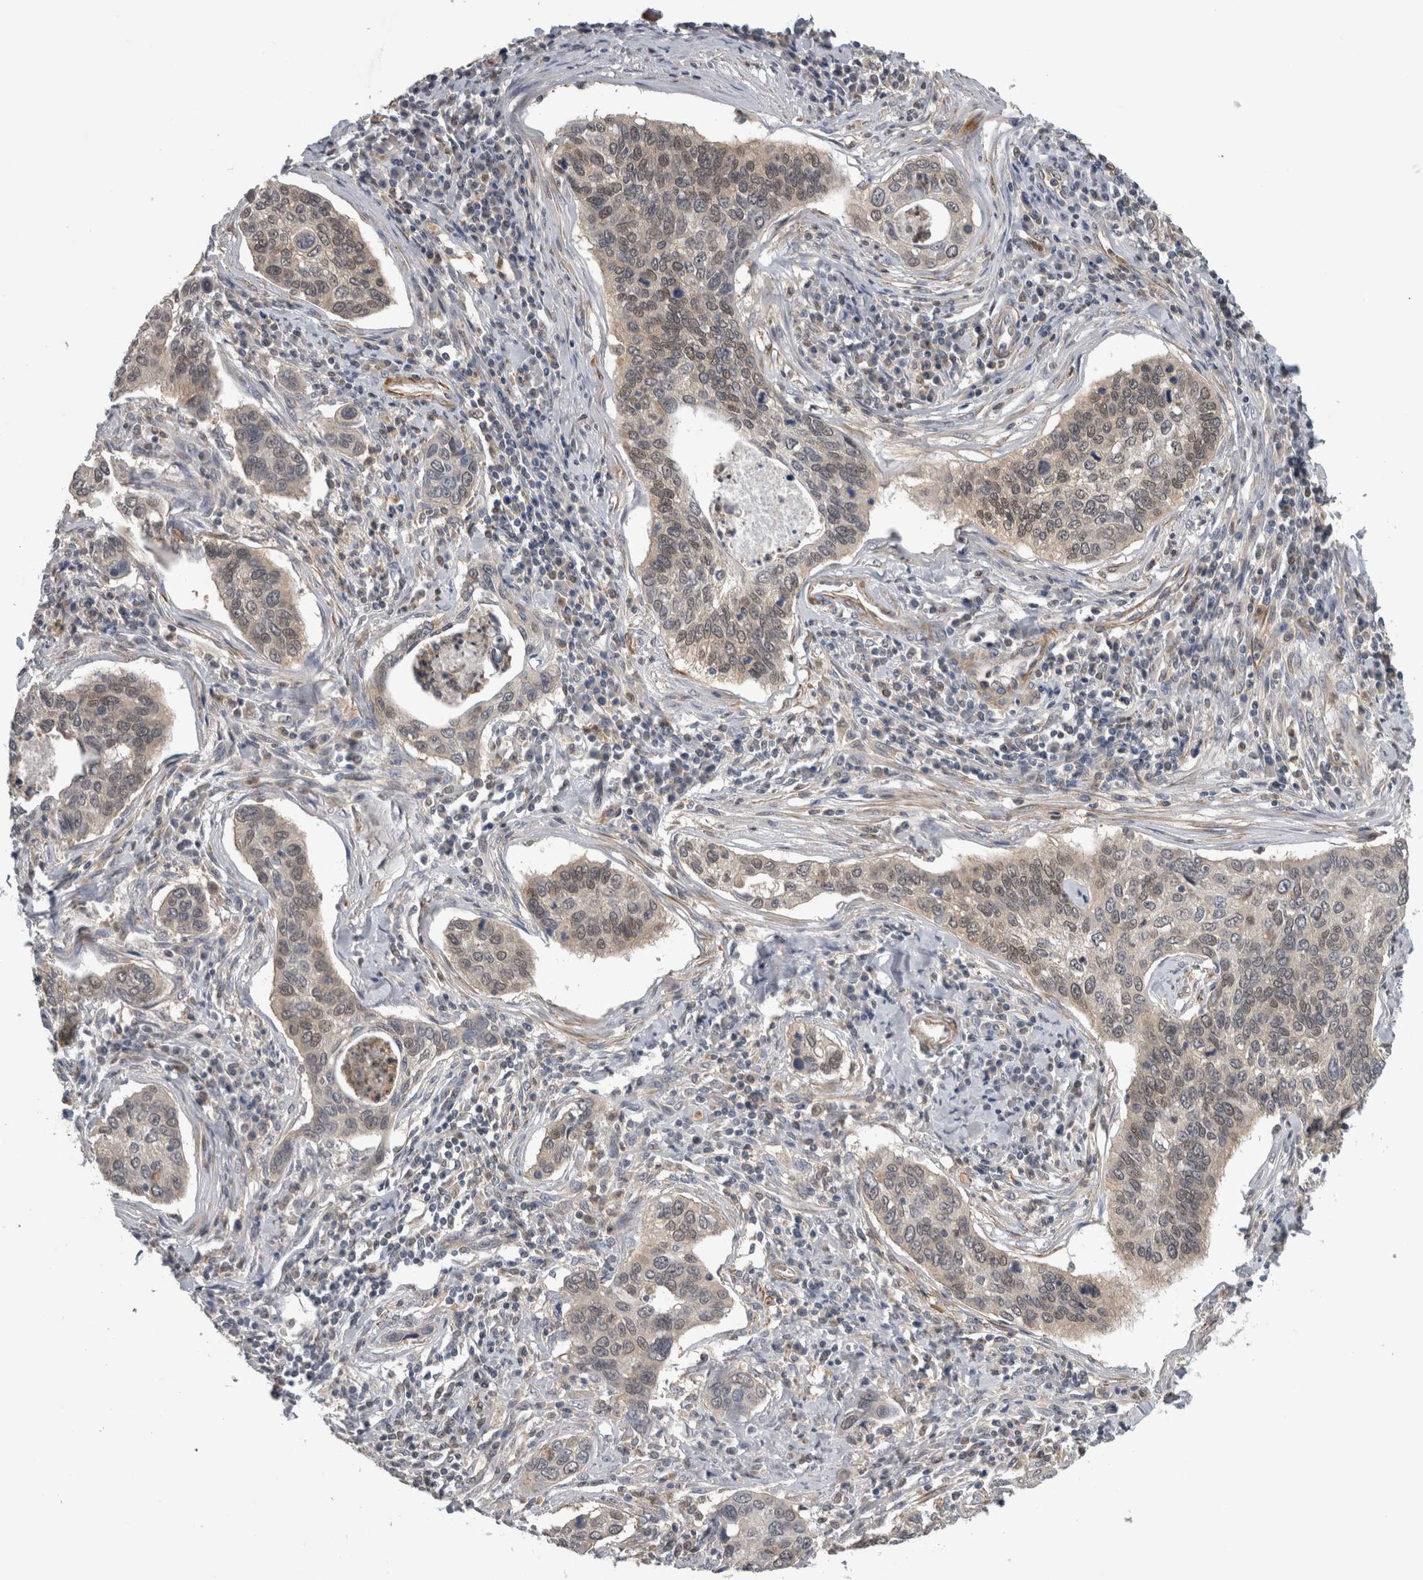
{"staining": {"intensity": "moderate", "quantity": "<25%", "location": "cytoplasmic/membranous,nuclear"}, "tissue": "cervical cancer", "cell_type": "Tumor cells", "image_type": "cancer", "snomed": [{"axis": "morphology", "description": "Squamous cell carcinoma, NOS"}, {"axis": "topography", "description": "Cervix"}], "caption": "Squamous cell carcinoma (cervical) stained with a protein marker exhibits moderate staining in tumor cells.", "gene": "NAPRT", "patient": {"sex": "female", "age": 53}}